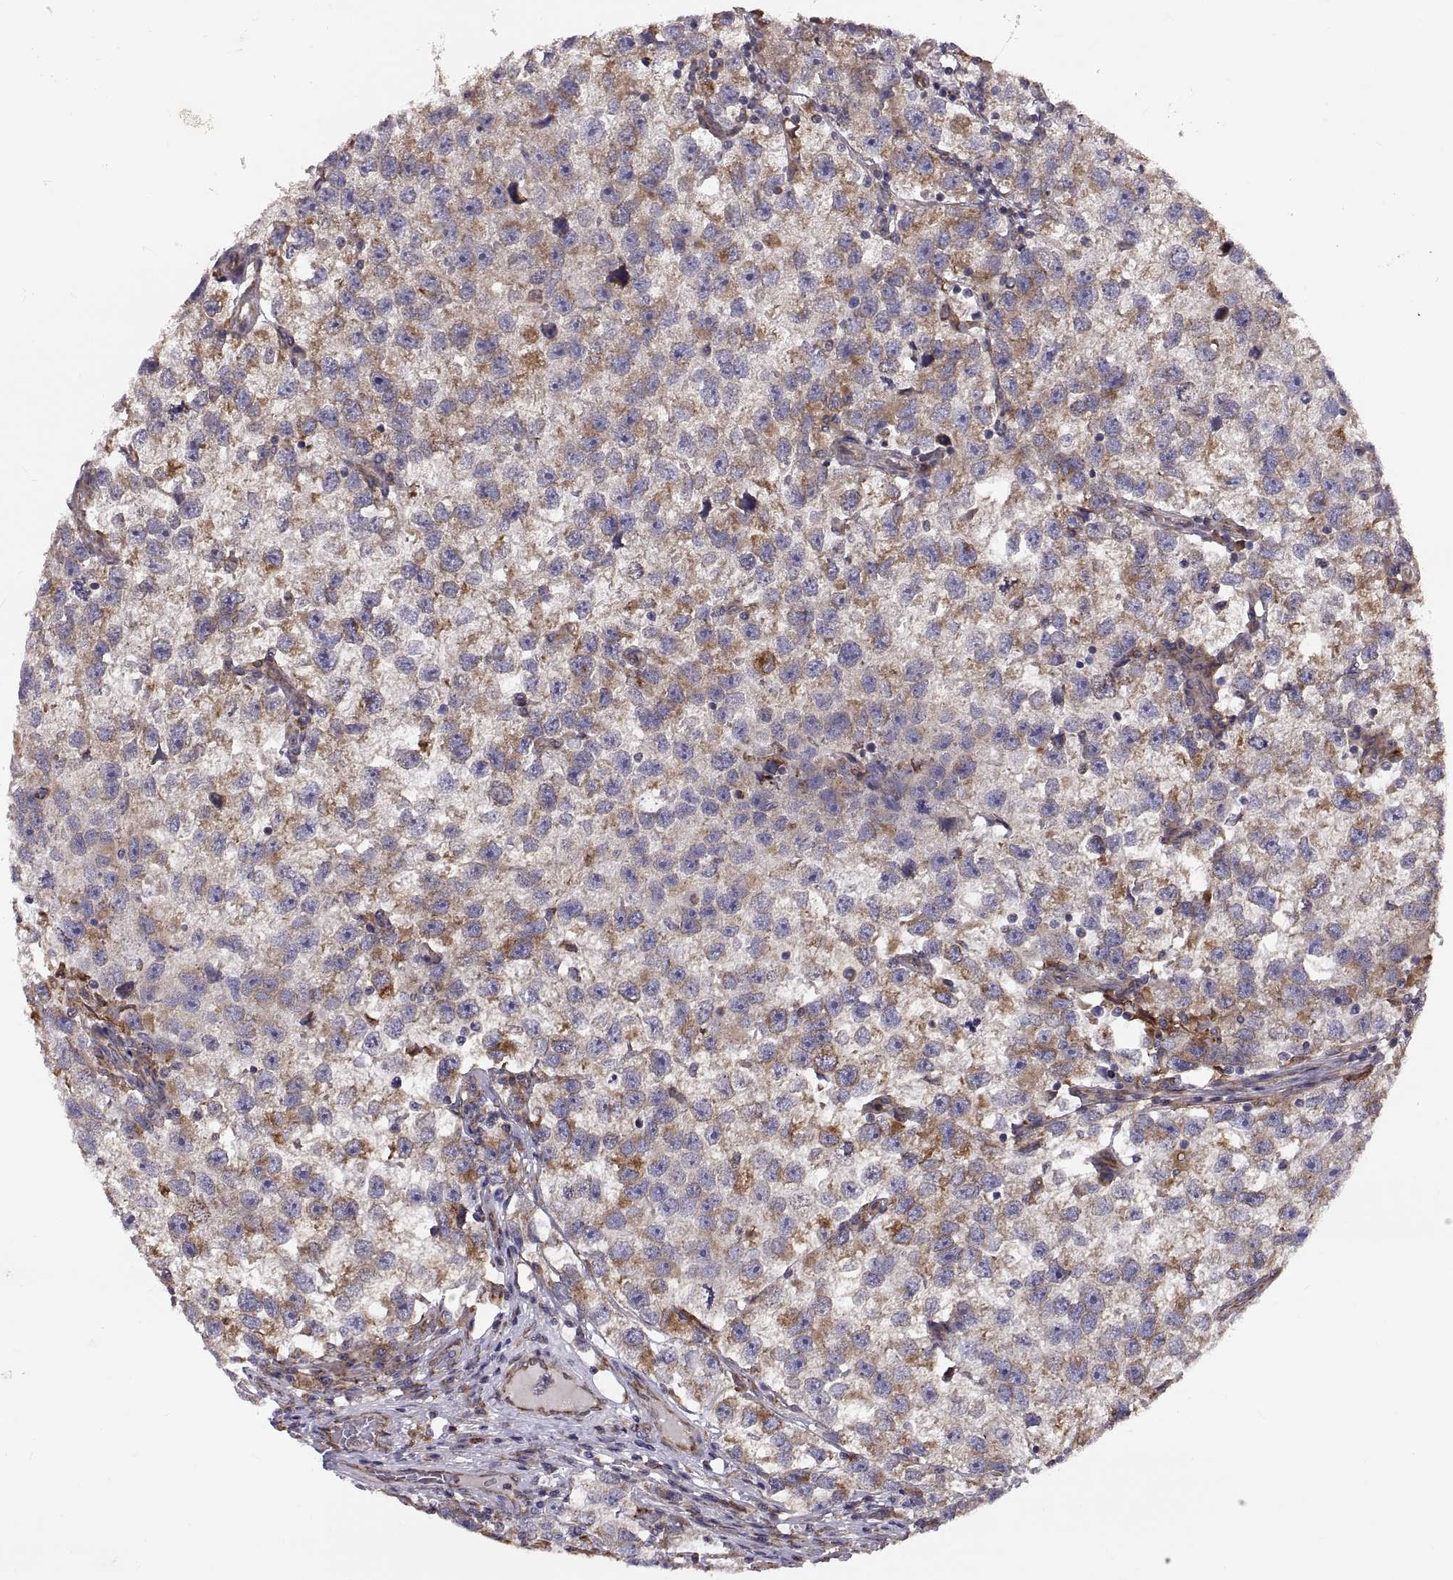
{"staining": {"intensity": "moderate", "quantity": "25%-75%", "location": "cytoplasmic/membranous"}, "tissue": "testis cancer", "cell_type": "Tumor cells", "image_type": "cancer", "snomed": [{"axis": "morphology", "description": "Seminoma, NOS"}, {"axis": "topography", "description": "Testis"}], "caption": "Testis seminoma was stained to show a protein in brown. There is medium levels of moderate cytoplasmic/membranous expression in approximately 25%-75% of tumor cells. (IHC, brightfield microscopy, high magnification).", "gene": "PLEKHB2", "patient": {"sex": "male", "age": 26}}